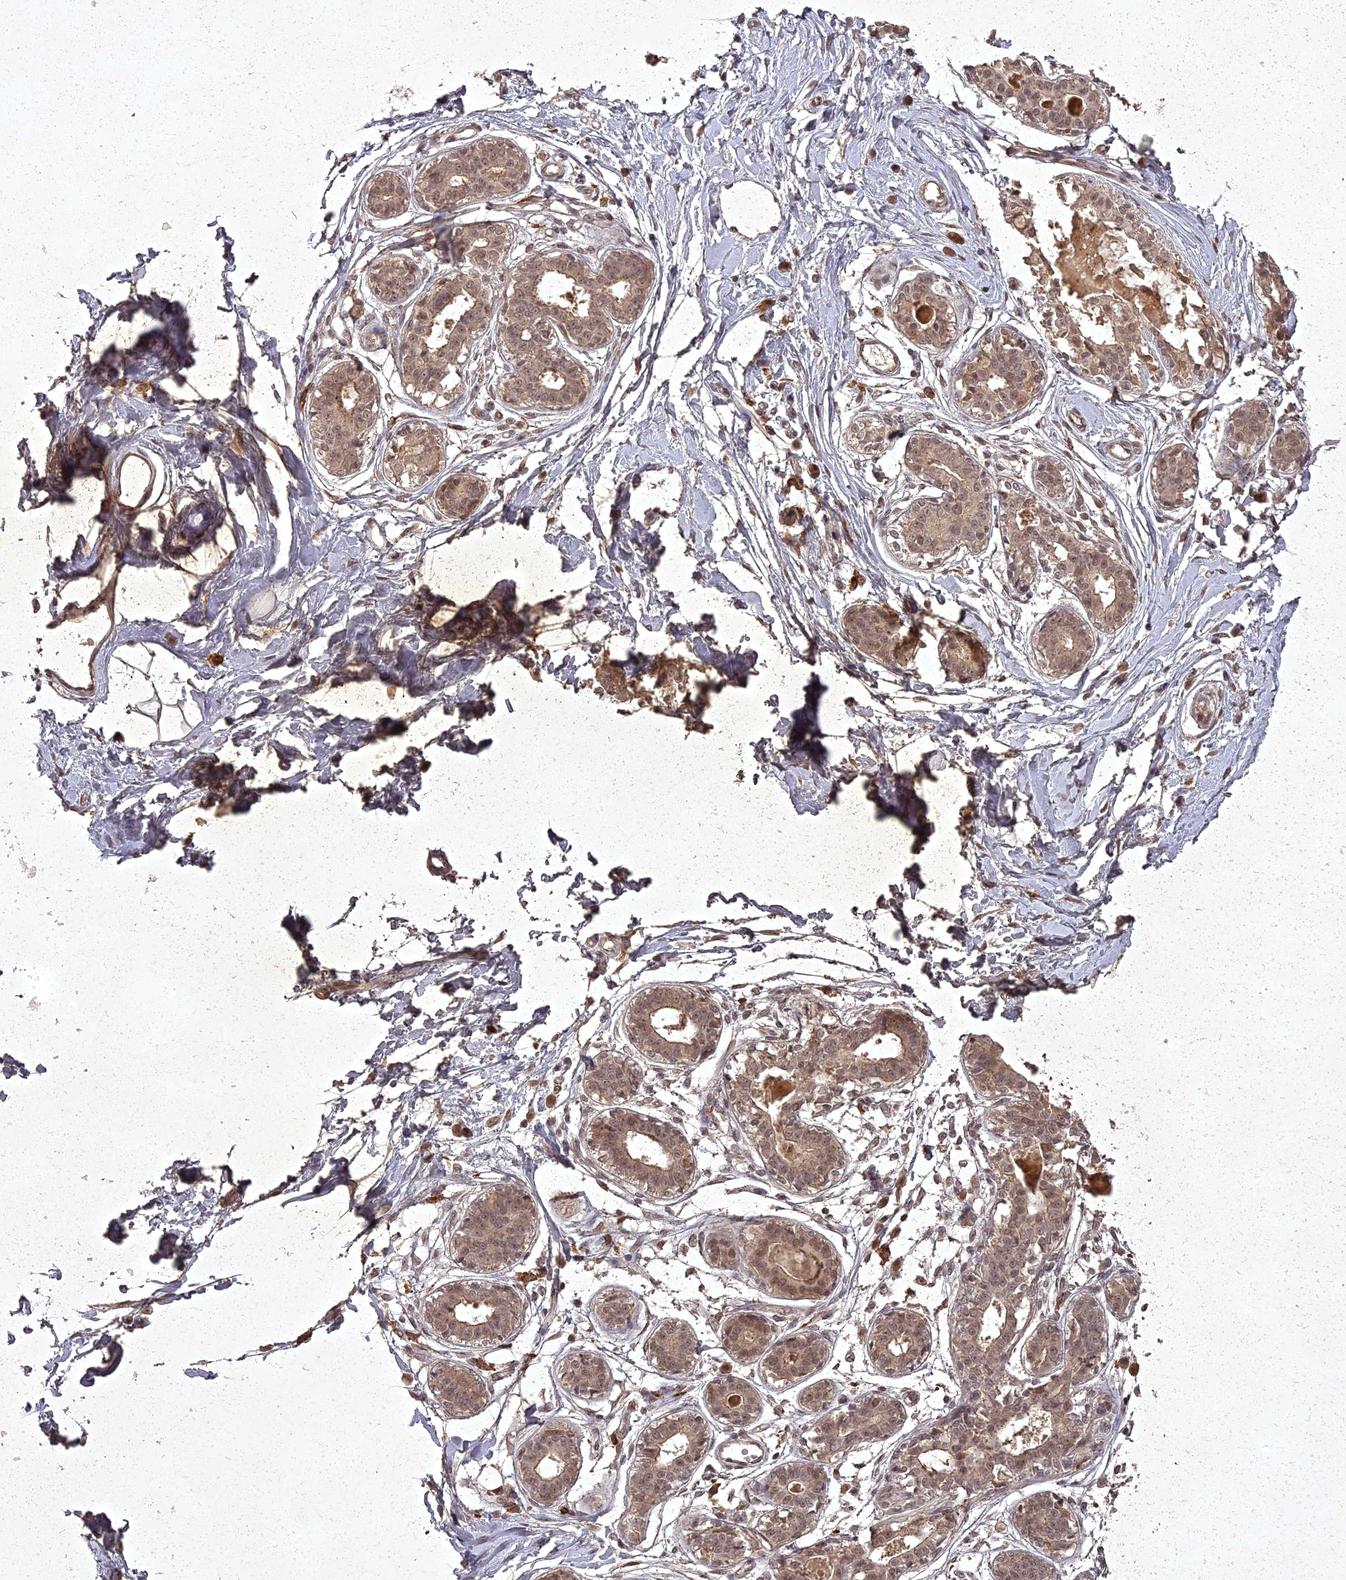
{"staining": {"intensity": "moderate", "quantity": ">75%", "location": "cytoplasmic/membranous"}, "tissue": "breast", "cell_type": "Adipocytes", "image_type": "normal", "snomed": [{"axis": "morphology", "description": "Normal tissue, NOS"}, {"axis": "topography", "description": "Breast"}], "caption": "A high-resolution photomicrograph shows IHC staining of benign breast, which demonstrates moderate cytoplasmic/membranous staining in approximately >75% of adipocytes. Using DAB (brown) and hematoxylin (blue) stains, captured at high magnification using brightfield microscopy.", "gene": "ING5", "patient": {"sex": "female", "age": 45}}